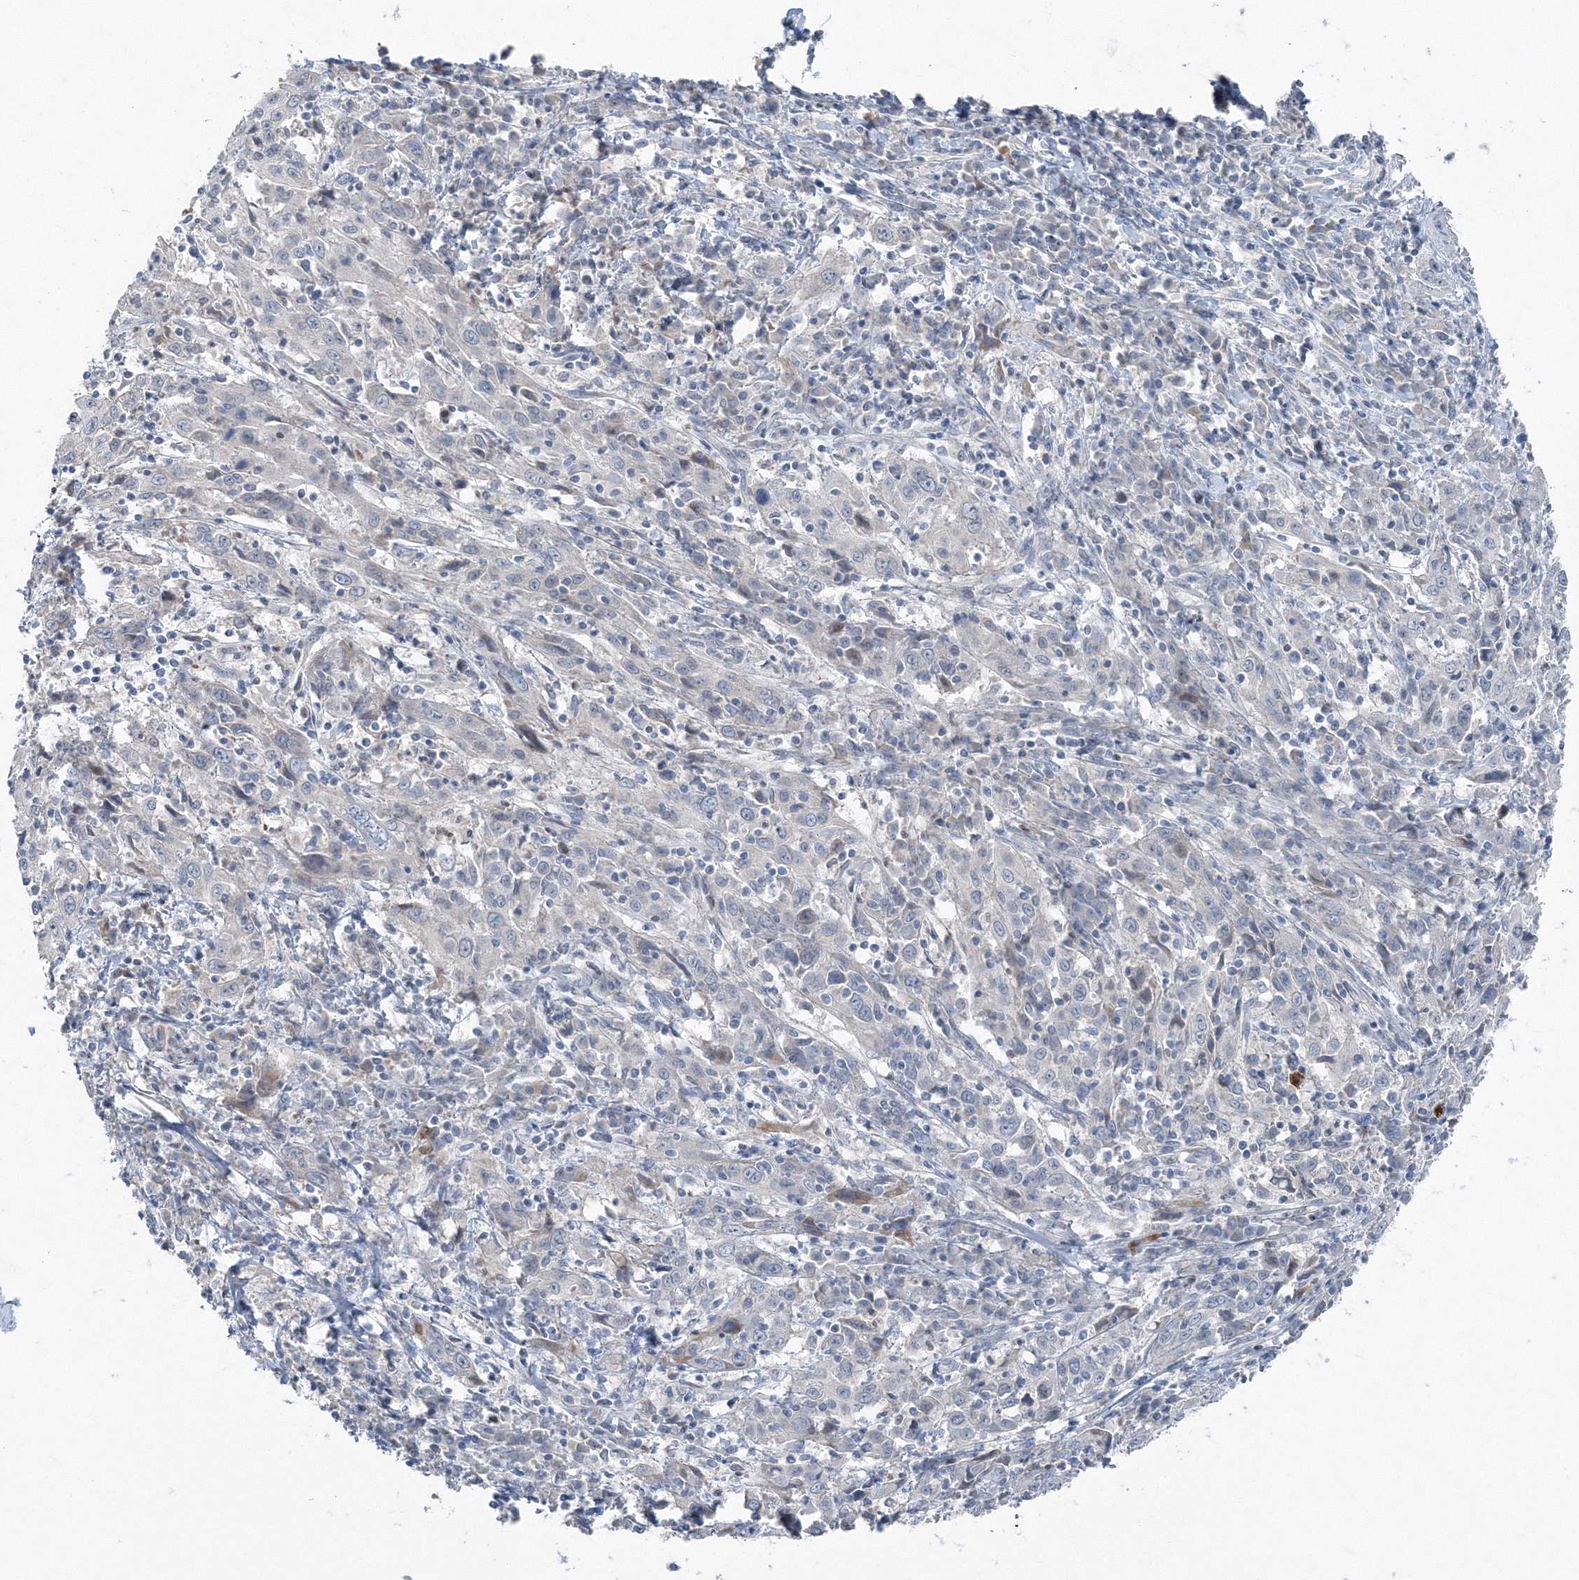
{"staining": {"intensity": "negative", "quantity": "none", "location": "none"}, "tissue": "cervical cancer", "cell_type": "Tumor cells", "image_type": "cancer", "snomed": [{"axis": "morphology", "description": "Squamous cell carcinoma, NOS"}, {"axis": "topography", "description": "Cervix"}], "caption": "Image shows no significant protein positivity in tumor cells of cervical squamous cell carcinoma.", "gene": "AASDH", "patient": {"sex": "female", "age": 46}}